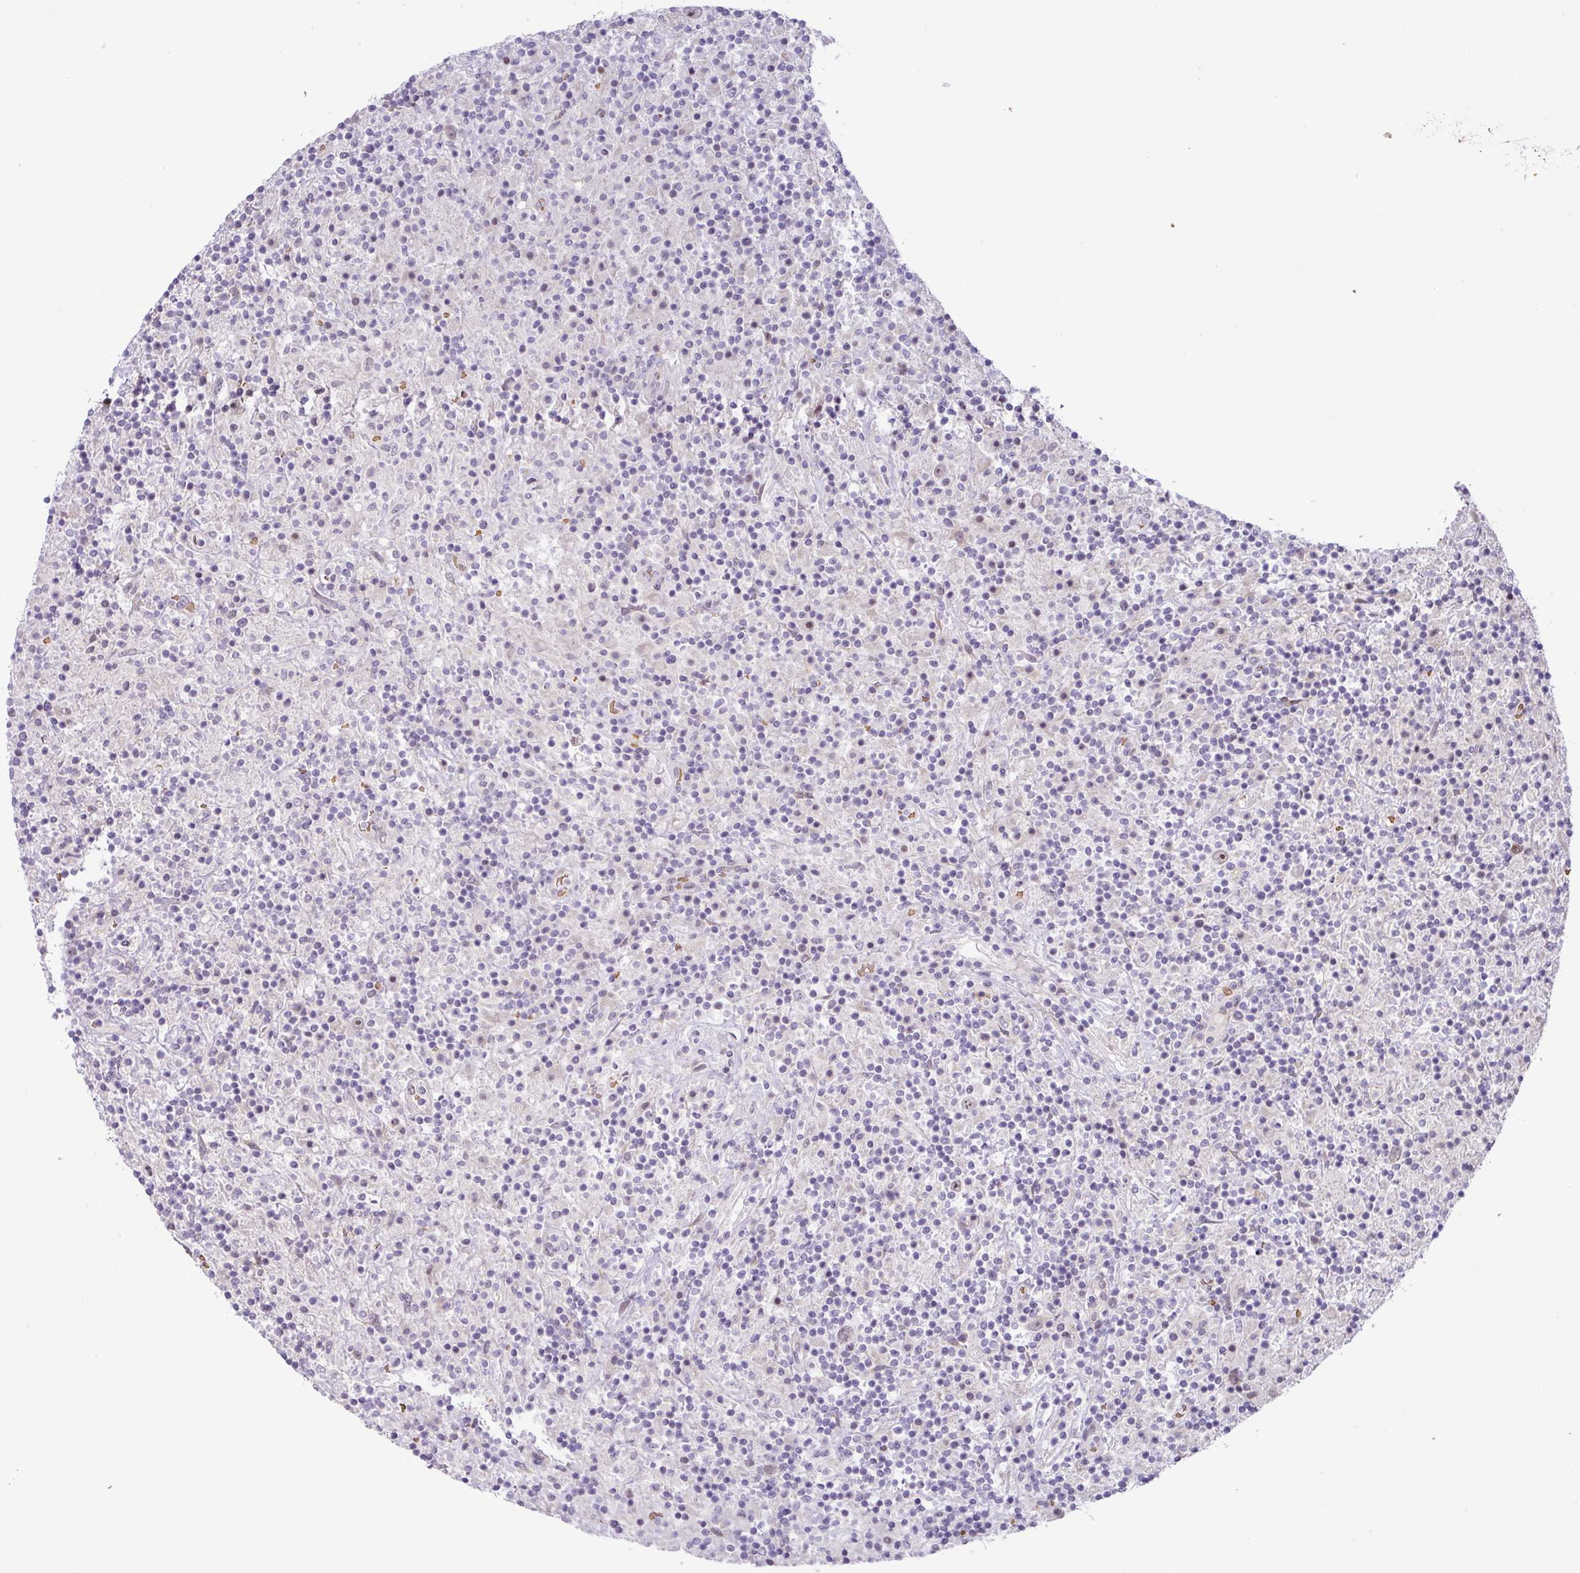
{"staining": {"intensity": "negative", "quantity": "none", "location": "none"}, "tissue": "lymphoma", "cell_type": "Tumor cells", "image_type": "cancer", "snomed": [{"axis": "morphology", "description": "Hodgkin's disease, NOS"}, {"axis": "topography", "description": "Lymph node"}], "caption": "IHC histopathology image of neoplastic tissue: lymphoma stained with DAB (3,3'-diaminobenzidine) shows no significant protein expression in tumor cells. (Stains: DAB (3,3'-diaminobenzidine) IHC with hematoxylin counter stain, Microscopy: brightfield microscopy at high magnification).", "gene": "PARP2", "patient": {"sex": "male", "age": 70}}